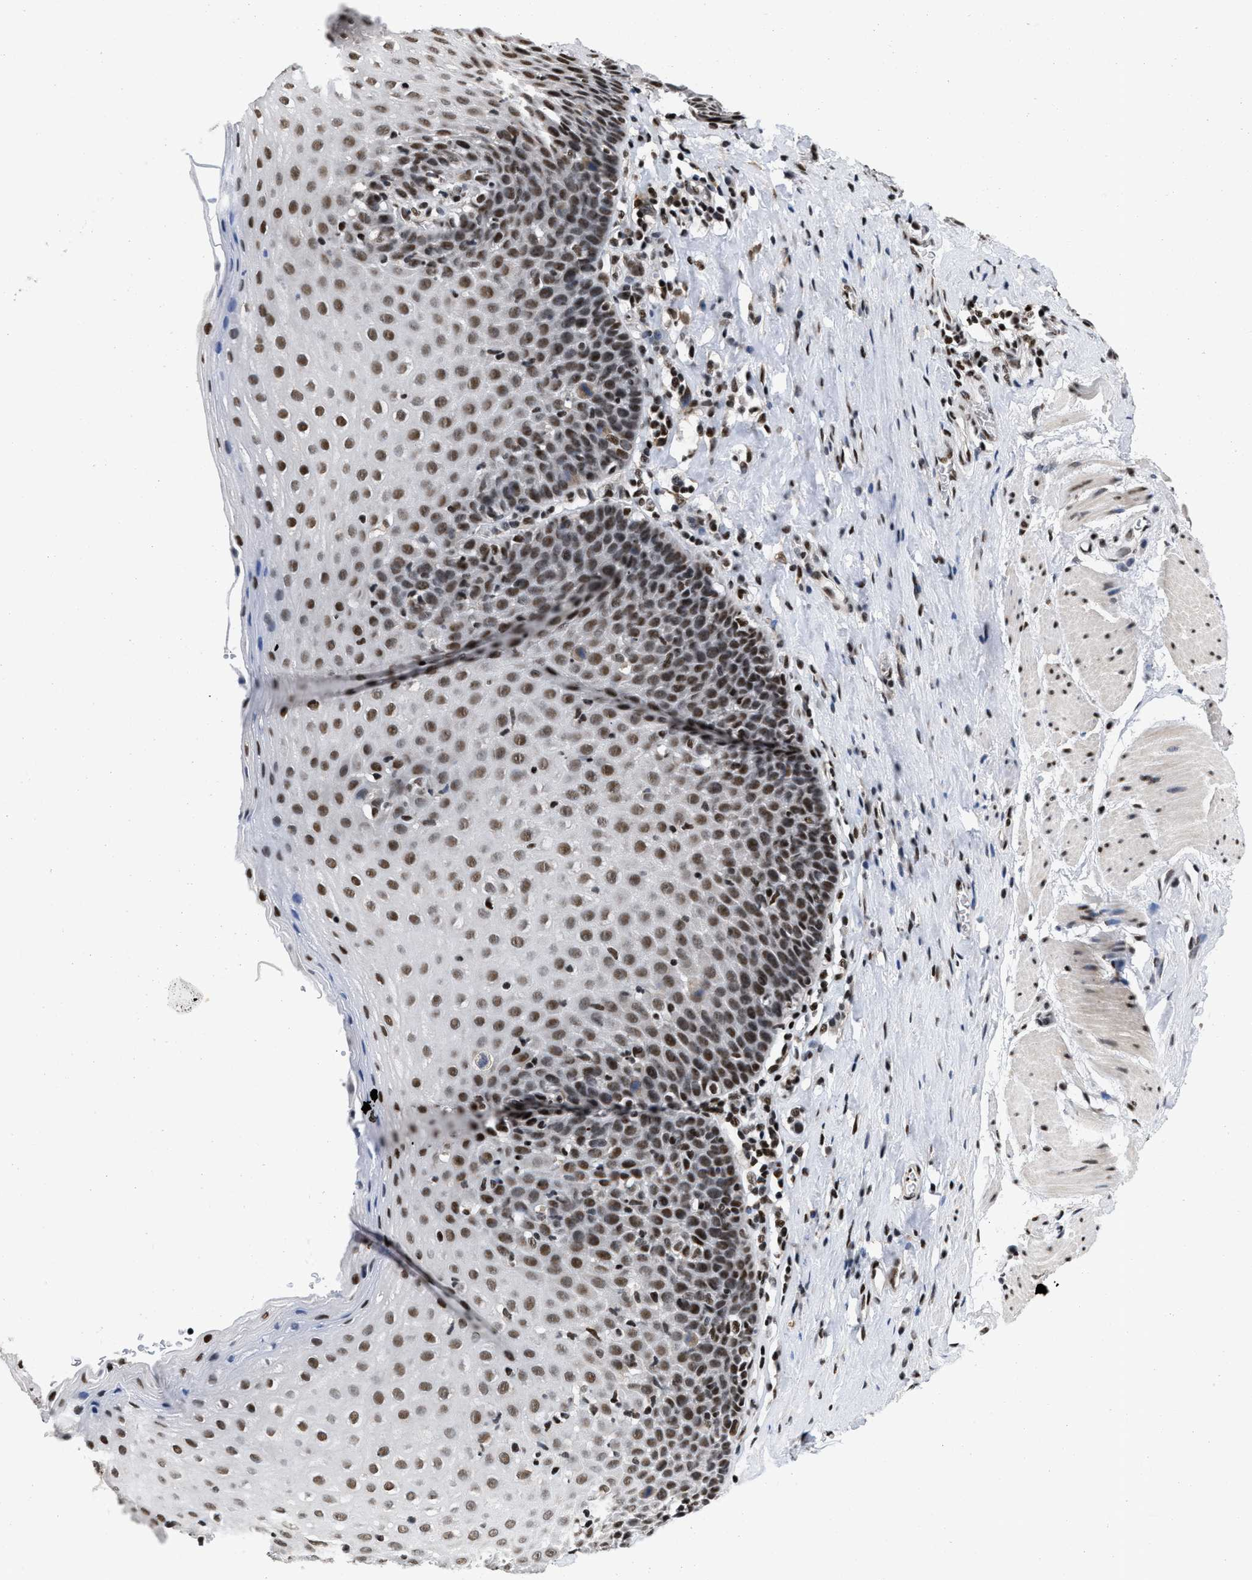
{"staining": {"intensity": "strong", "quantity": ">75%", "location": "nuclear"}, "tissue": "esophagus", "cell_type": "Squamous epithelial cells", "image_type": "normal", "snomed": [{"axis": "morphology", "description": "Normal tissue, NOS"}, {"axis": "topography", "description": "Esophagus"}], "caption": "Esophagus stained with DAB immunohistochemistry reveals high levels of strong nuclear staining in approximately >75% of squamous epithelial cells. The staining was performed using DAB, with brown indicating positive protein expression. Nuclei are stained blue with hematoxylin.", "gene": "CREB1", "patient": {"sex": "female", "age": 61}}